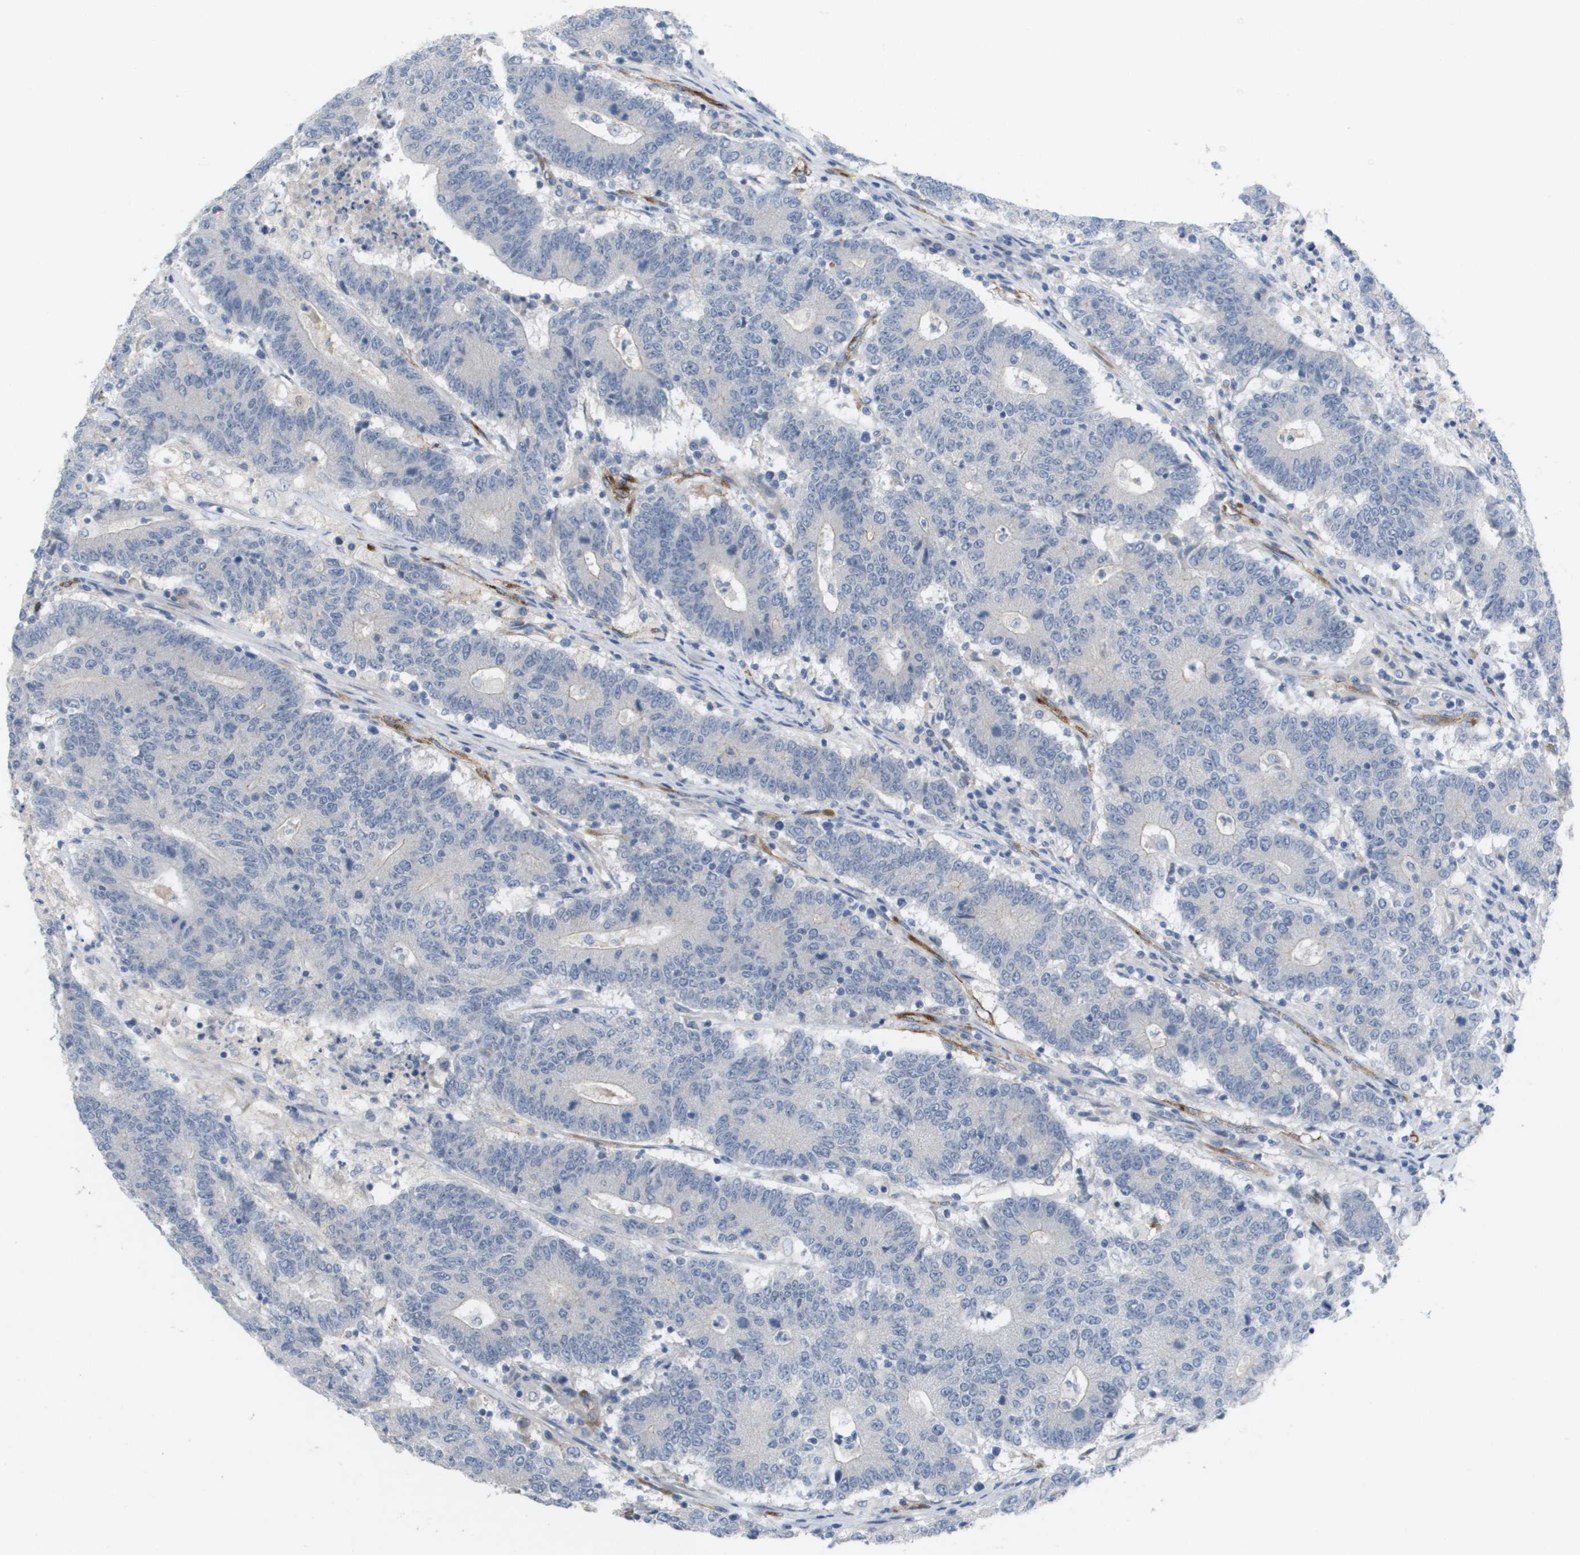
{"staining": {"intensity": "negative", "quantity": "none", "location": "none"}, "tissue": "colorectal cancer", "cell_type": "Tumor cells", "image_type": "cancer", "snomed": [{"axis": "morphology", "description": "Normal tissue, NOS"}, {"axis": "morphology", "description": "Adenocarcinoma, NOS"}, {"axis": "topography", "description": "Colon"}], "caption": "Protein analysis of colorectal adenocarcinoma demonstrates no significant staining in tumor cells.", "gene": "ANGPT2", "patient": {"sex": "female", "age": 75}}